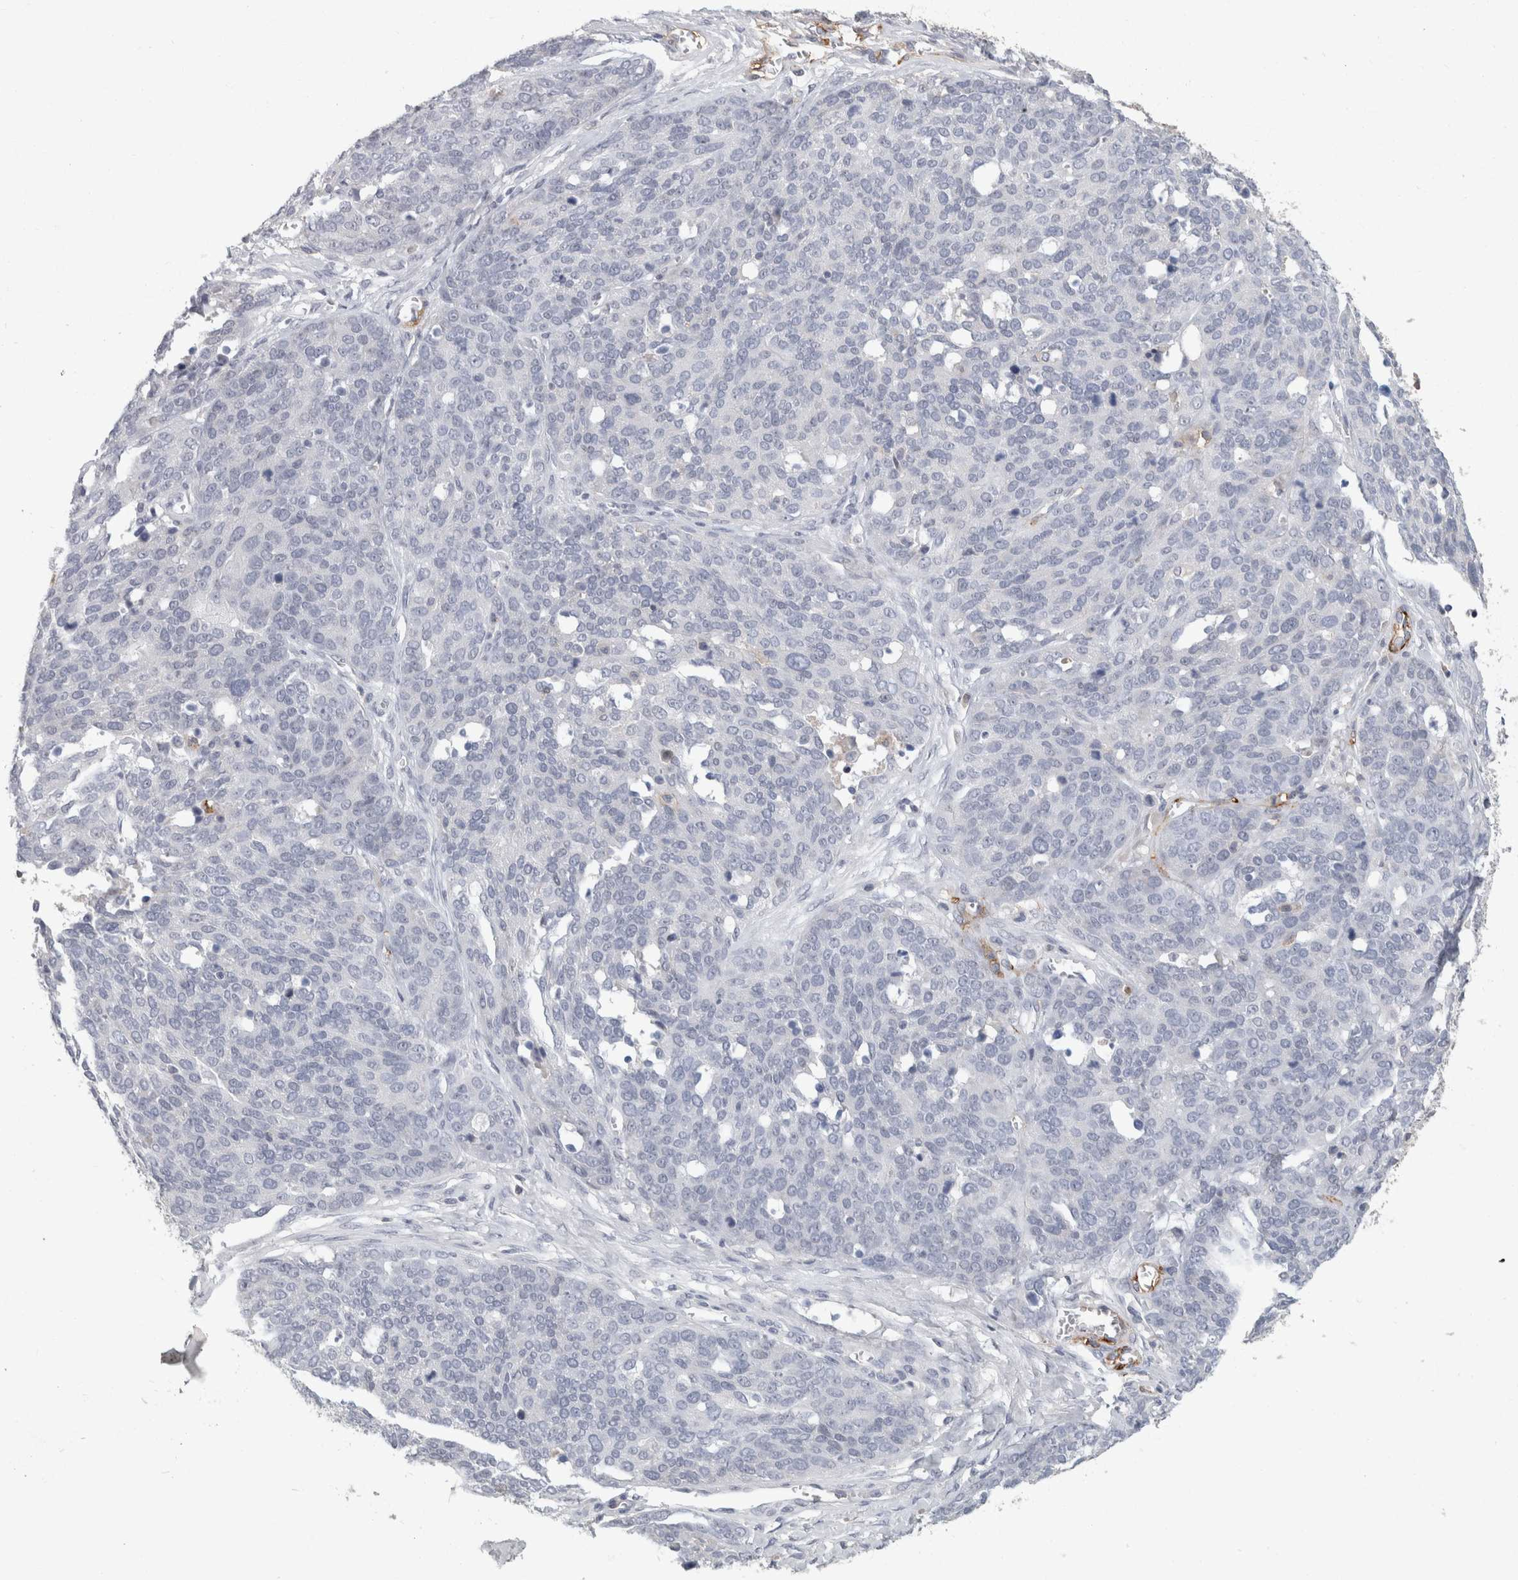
{"staining": {"intensity": "negative", "quantity": "none", "location": "none"}, "tissue": "ovarian cancer", "cell_type": "Tumor cells", "image_type": "cancer", "snomed": [{"axis": "morphology", "description": "Cystadenocarcinoma, serous, NOS"}, {"axis": "topography", "description": "Ovary"}], "caption": "Tumor cells show no significant protein positivity in serous cystadenocarcinoma (ovarian).", "gene": "CD36", "patient": {"sex": "female", "age": 44}}